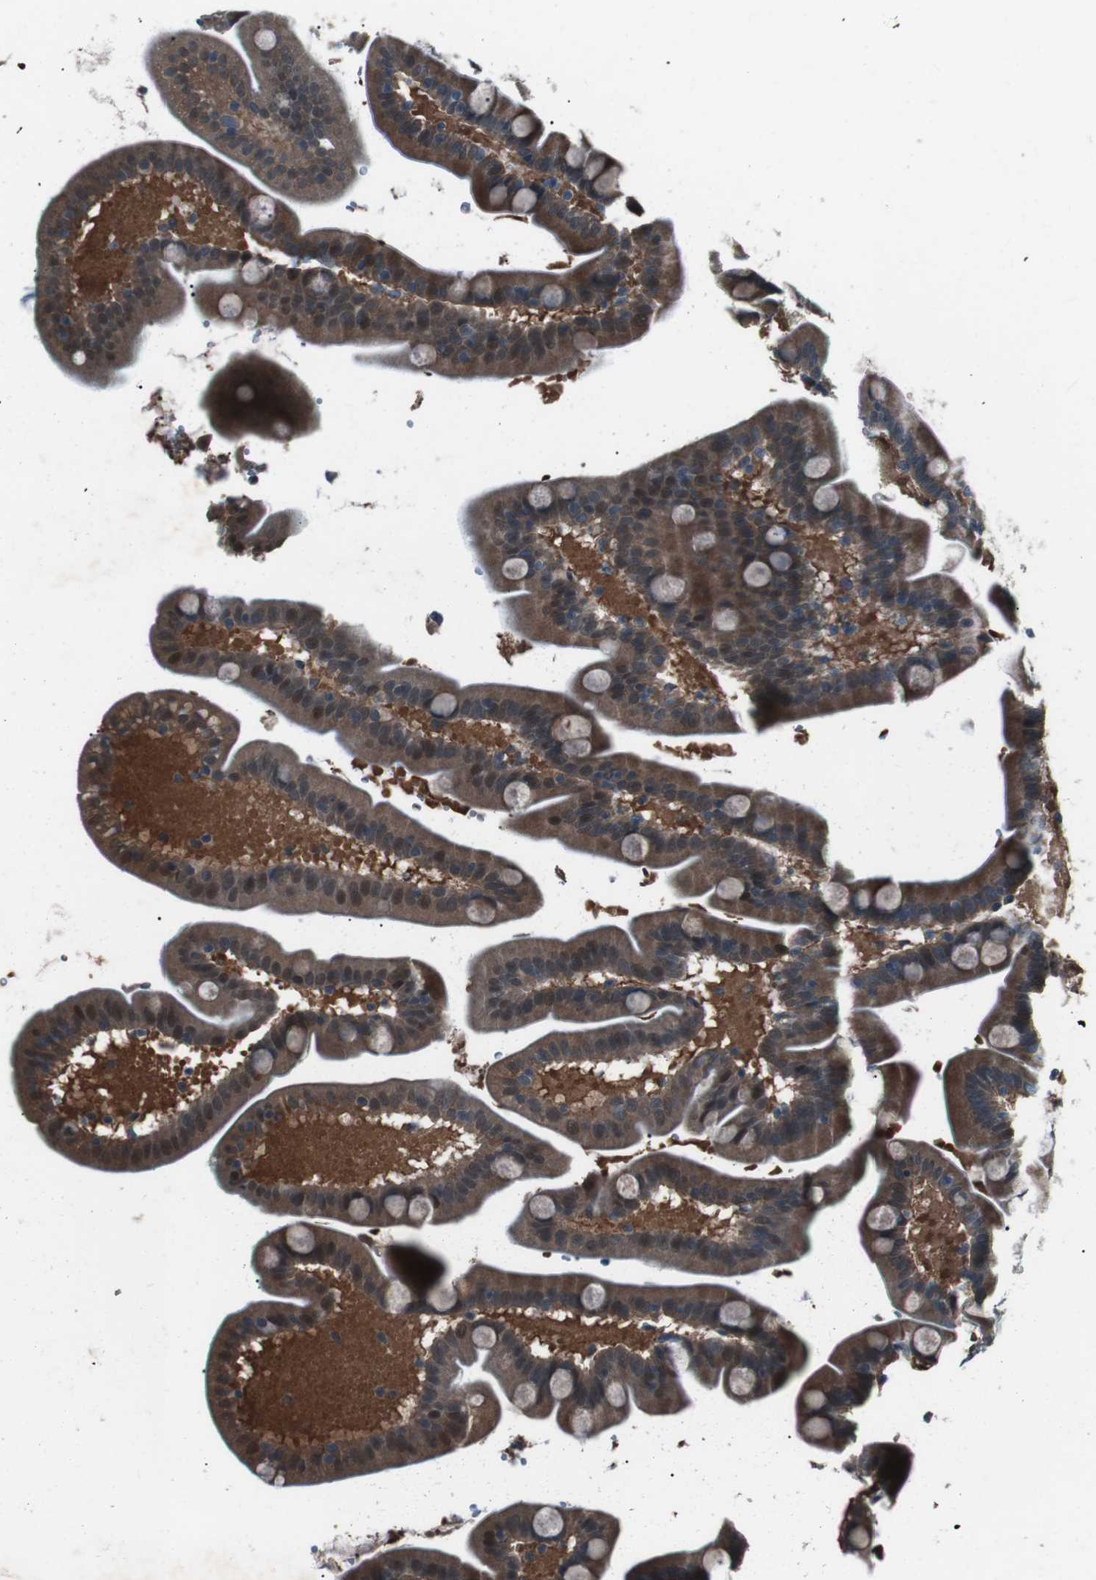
{"staining": {"intensity": "moderate", "quantity": ">75%", "location": "cytoplasmic/membranous"}, "tissue": "duodenum", "cell_type": "Glandular cells", "image_type": "normal", "snomed": [{"axis": "morphology", "description": "Normal tissue, NOS"}, {"axis": "topography", "description": "Duodenum"}], "caption": "Moderate cytoplasmic/membranous positivity is identified in about >75% of glandular cells in benign duodenum.", "gene": "LRIG2", "patient": {"sex": "male", "age": 54}}